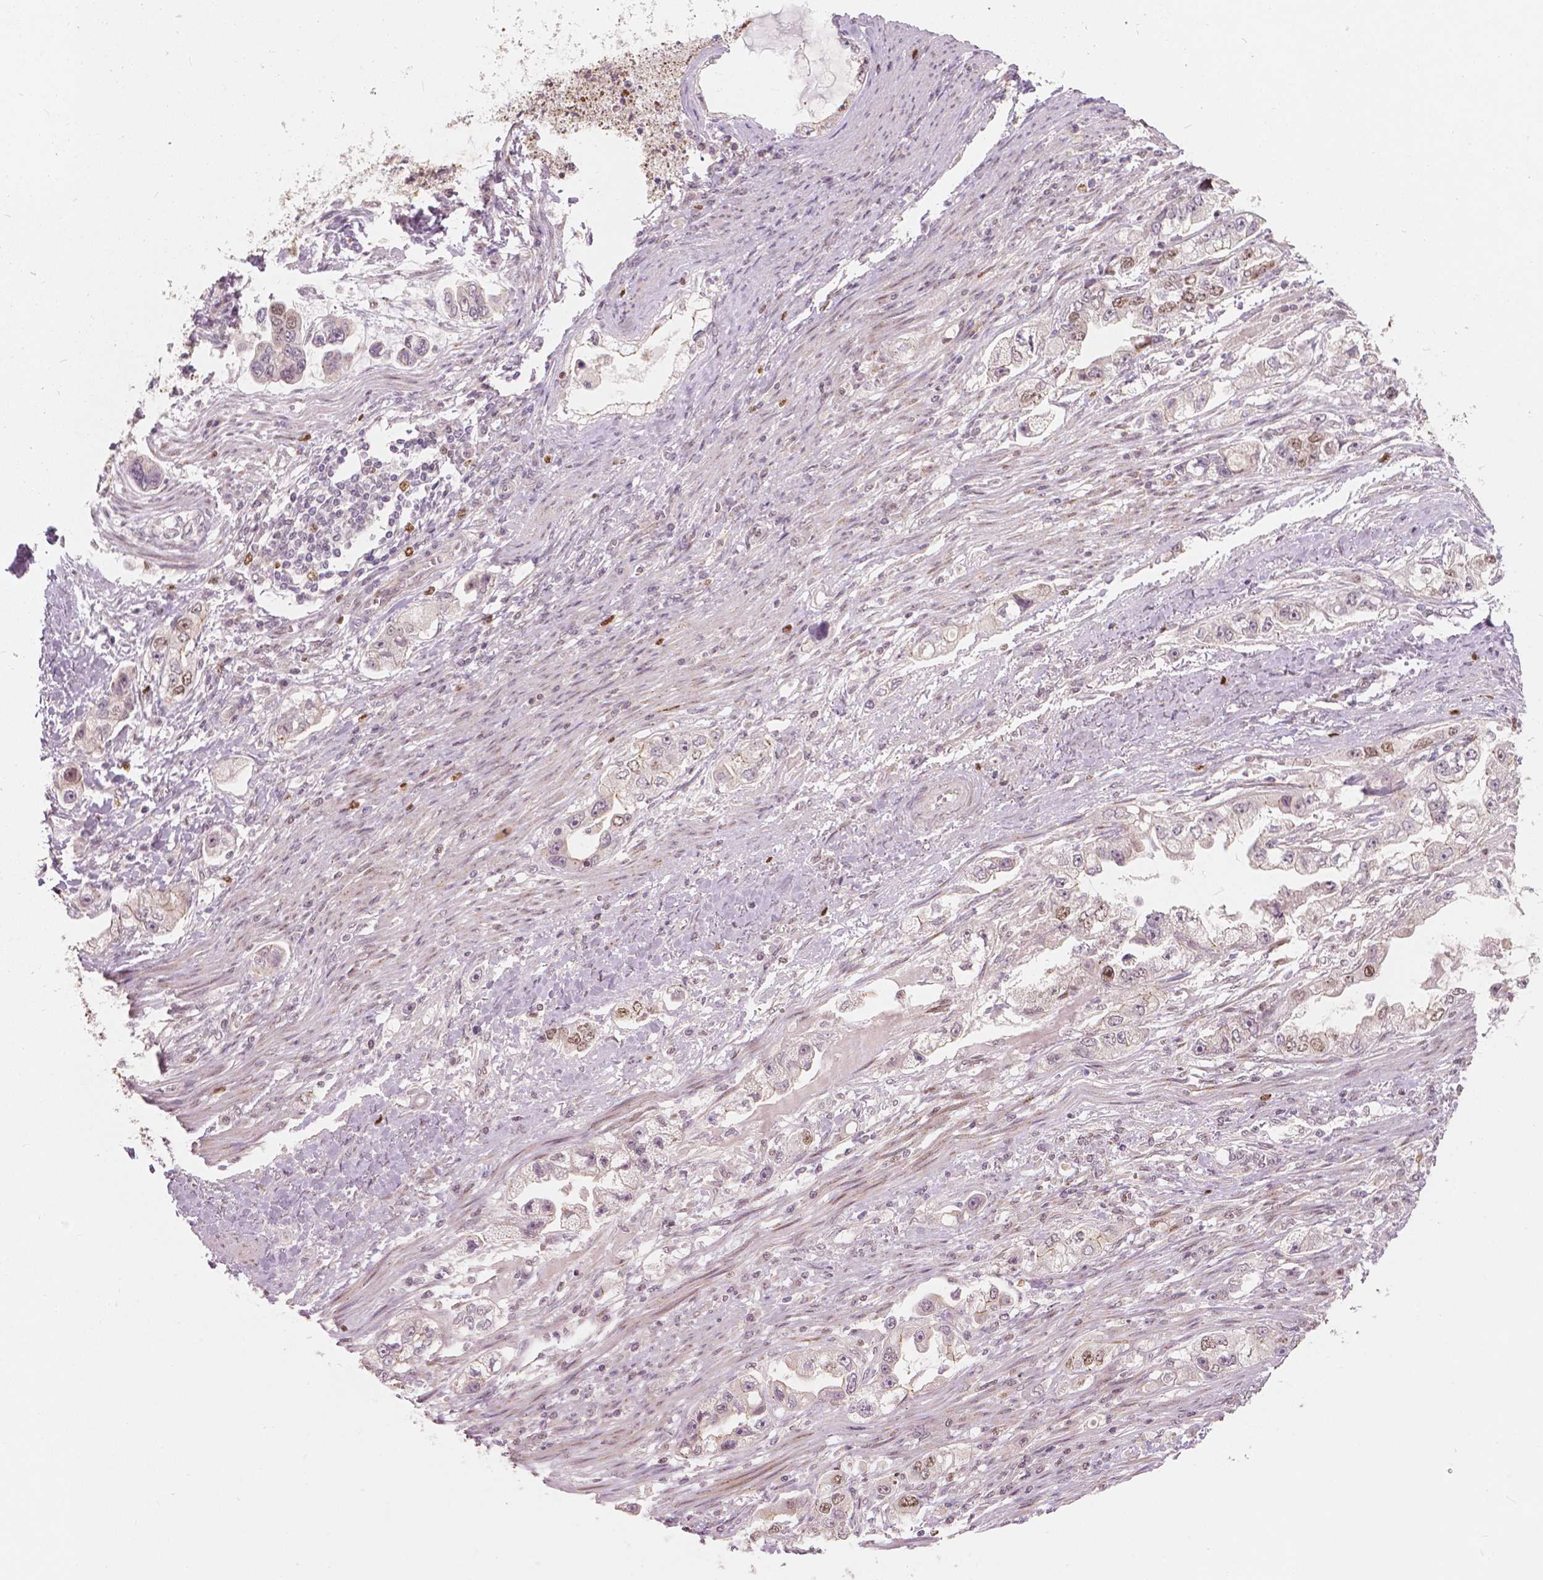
{"staining": {"intensity": "moderate", "quantity": "<25%", "location": "cytoplasmic/membranous,nuclear"}, "tissue": "stomach cancer", "cell_type": "Tumor cells", "image_type": "cancer", "snomed": [{"axis": "morphology", "description": "Adenocarcinoma, NOS"}, {"axis": "topography", "description": "Stomach, lower"}], "caption": "IHC (DAB) staining of stomach cancer (adenocarcinoma) reveals moderate cytoplasmic/membranous and nuclear protein positivity in about <25% of tumor cells.", "gene": "NSD2", "patient": {"sex": "female", "age": 93}}